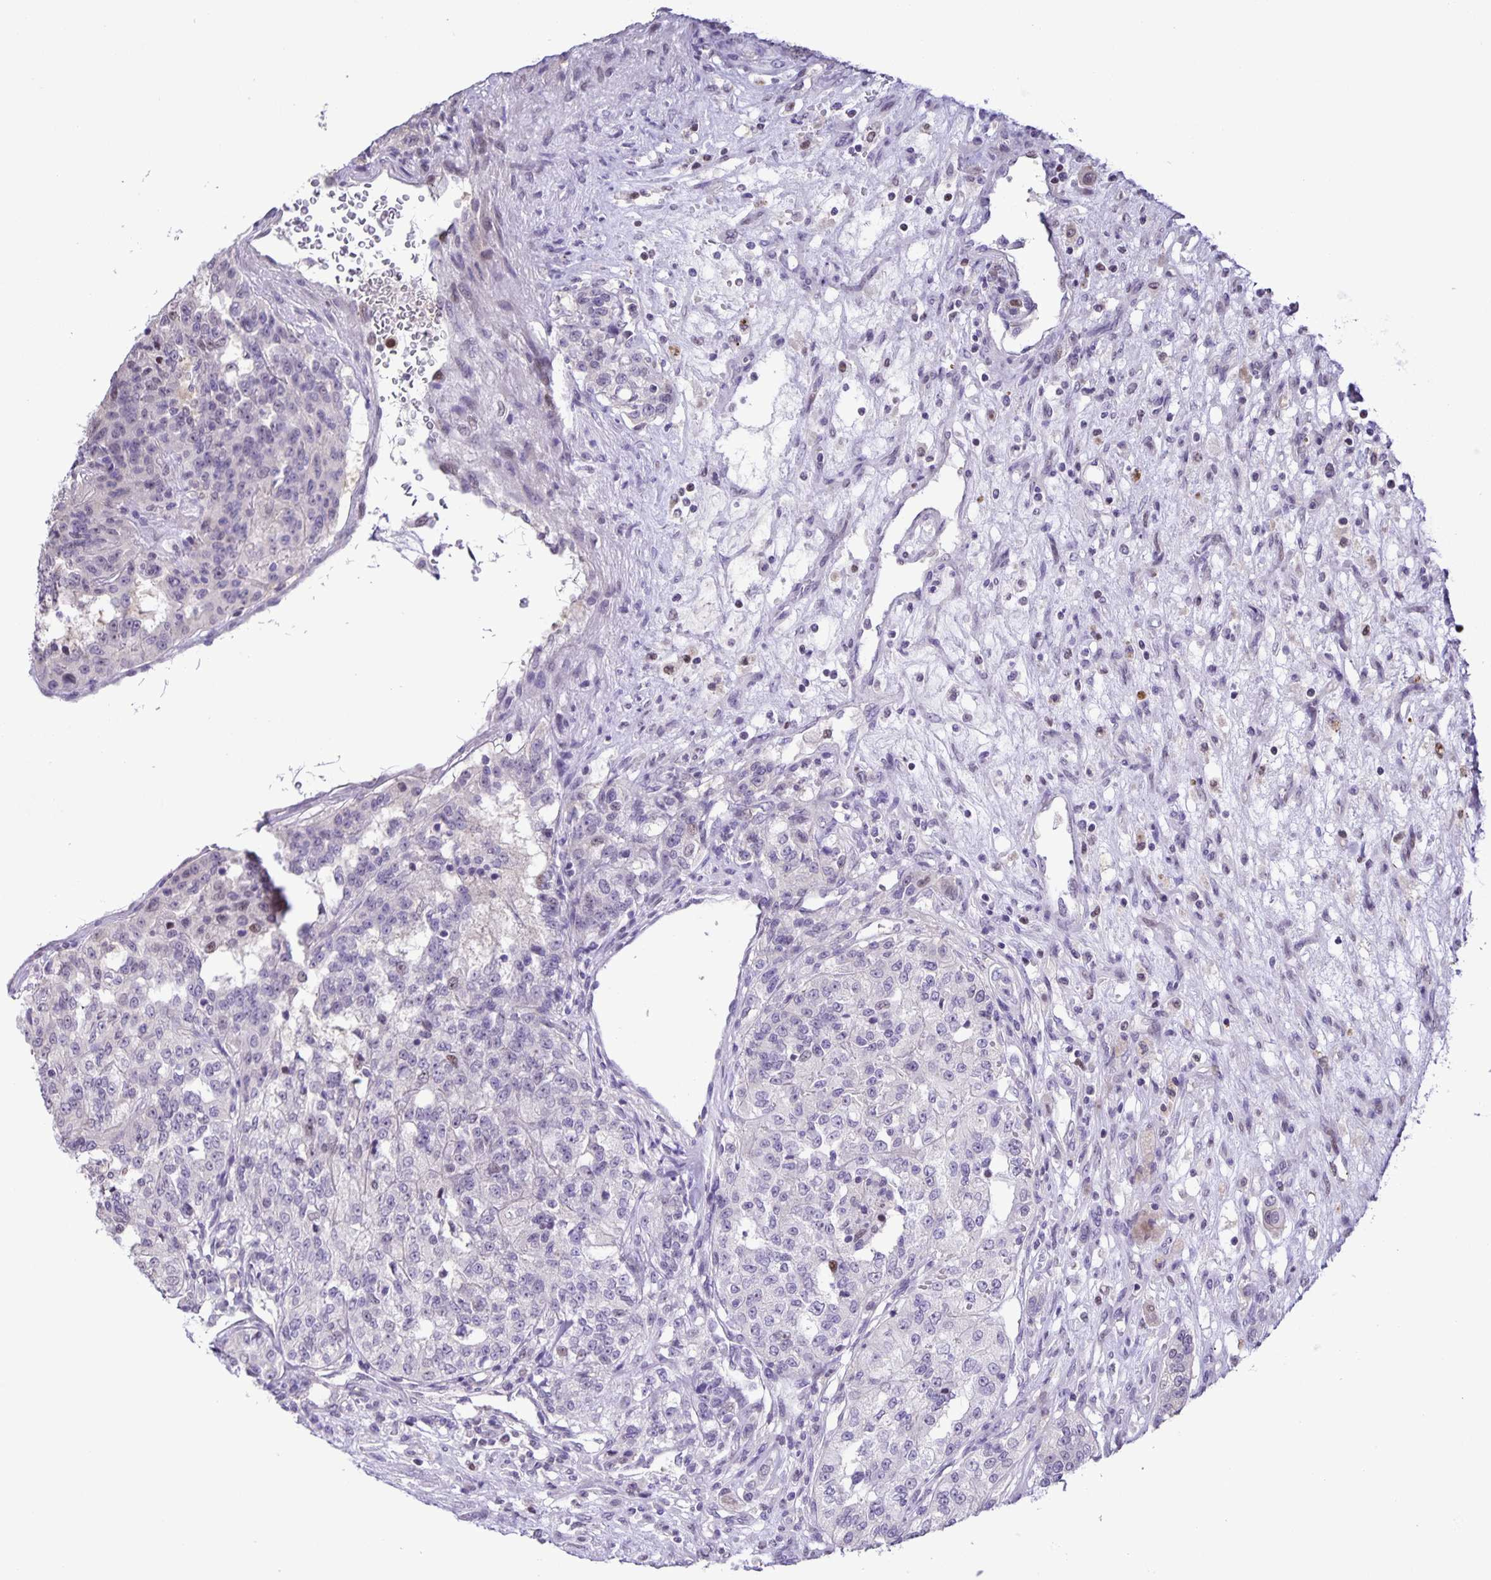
{"staining": {"intensity": "negative", "quantity": "none", "location": "none"}, "tissue": "renal cancer", "cell_type": "Tumor cells", "image_type": "cancer", "snomed": [{"axis": "morphology", "description": "Adenocarcinoma, NOS"}, {"axis": "topography", "description": "Kidney"}], "caption": "A micrograph of renal adenocarcinoma stained for a protein reveals no brown staining in tumor cells.", "gene": "ONECUT2", "patient": {"sex": "female", "age": 63}}